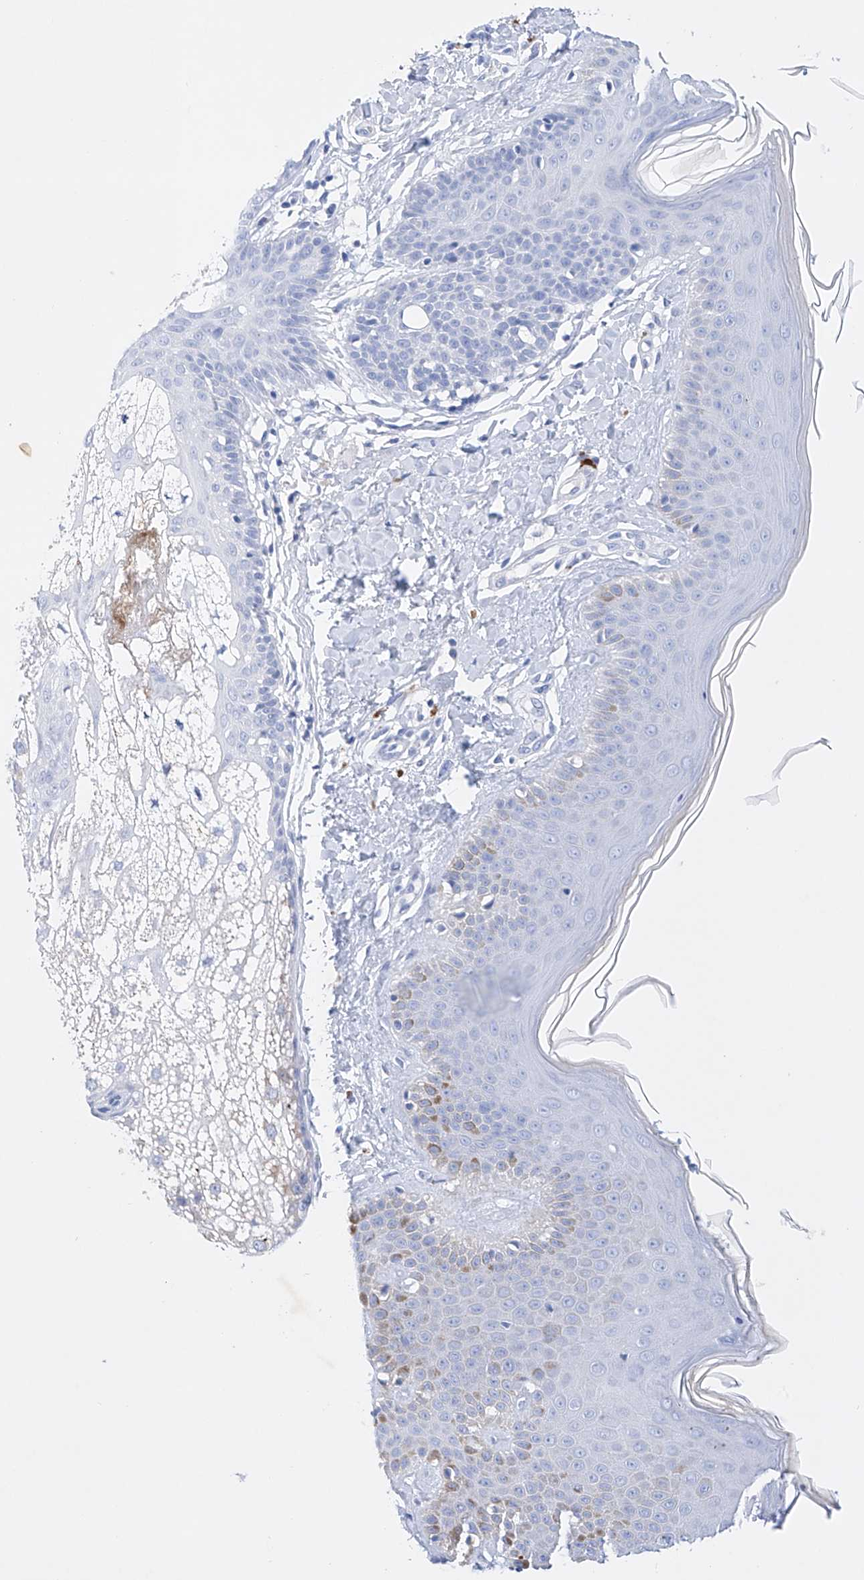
{"staining": {"intensity": "negative", "quantity": "none", "location": "none"}, "tissue": "skin", "cell_type": "Fibroblasts", "image_type": "normal", "snomed": [{"axis": "morphology", "description": "Normal tissue, NOS"}, {"axis": "topography", "description": "Skin"}], "caption": "This histopathology image is of unremarkable skin stained with immunohistochemistry to label a protein in brown with the nuclei are counter-stained blue. There is no staining in fibroblasts.", "gene": "LURAP1", "patient": {"sex": "male", "age": 52}}